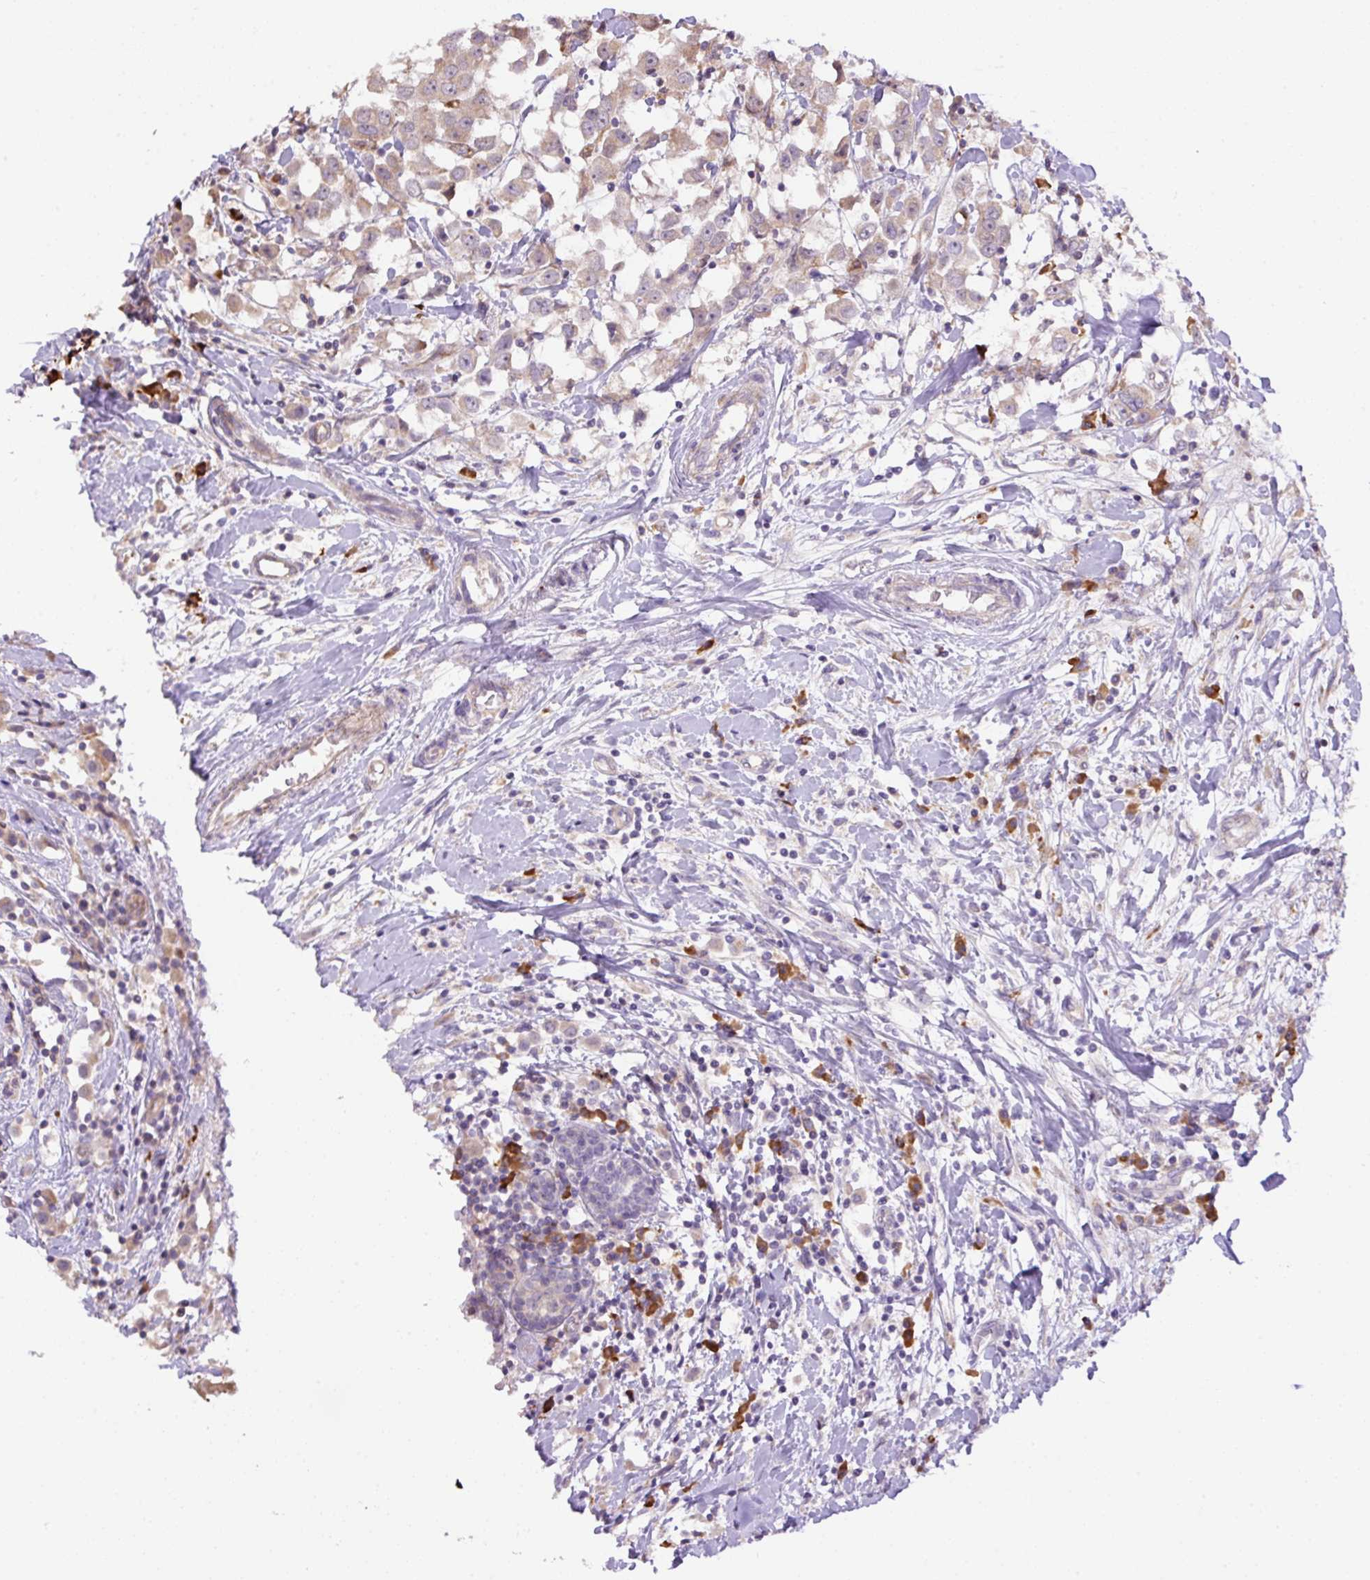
{"staining": {"intensity": "weak", "quantity": "<25%", "location": "cytoplasmic/membranous"}, "tissue": "breast cancer", "cell_type": "Tumor cells", "image_type": "cancer", "snomed": [{"axis": "morphology", "description": "Duct carcinoma"}, {"axis": "topography", "description": "Breast"}], "caption": "A micrograph of breast infiltrating ductal carcinoma stained for a protein shows no brown staining in tumor cells. (DAB (3,3'-diaminobenzidine) immunohistochemistry (IHC) with hematoxylin counter stain).", "gene": "PPME1", "patient": {"sex": "female", "age": 61}}